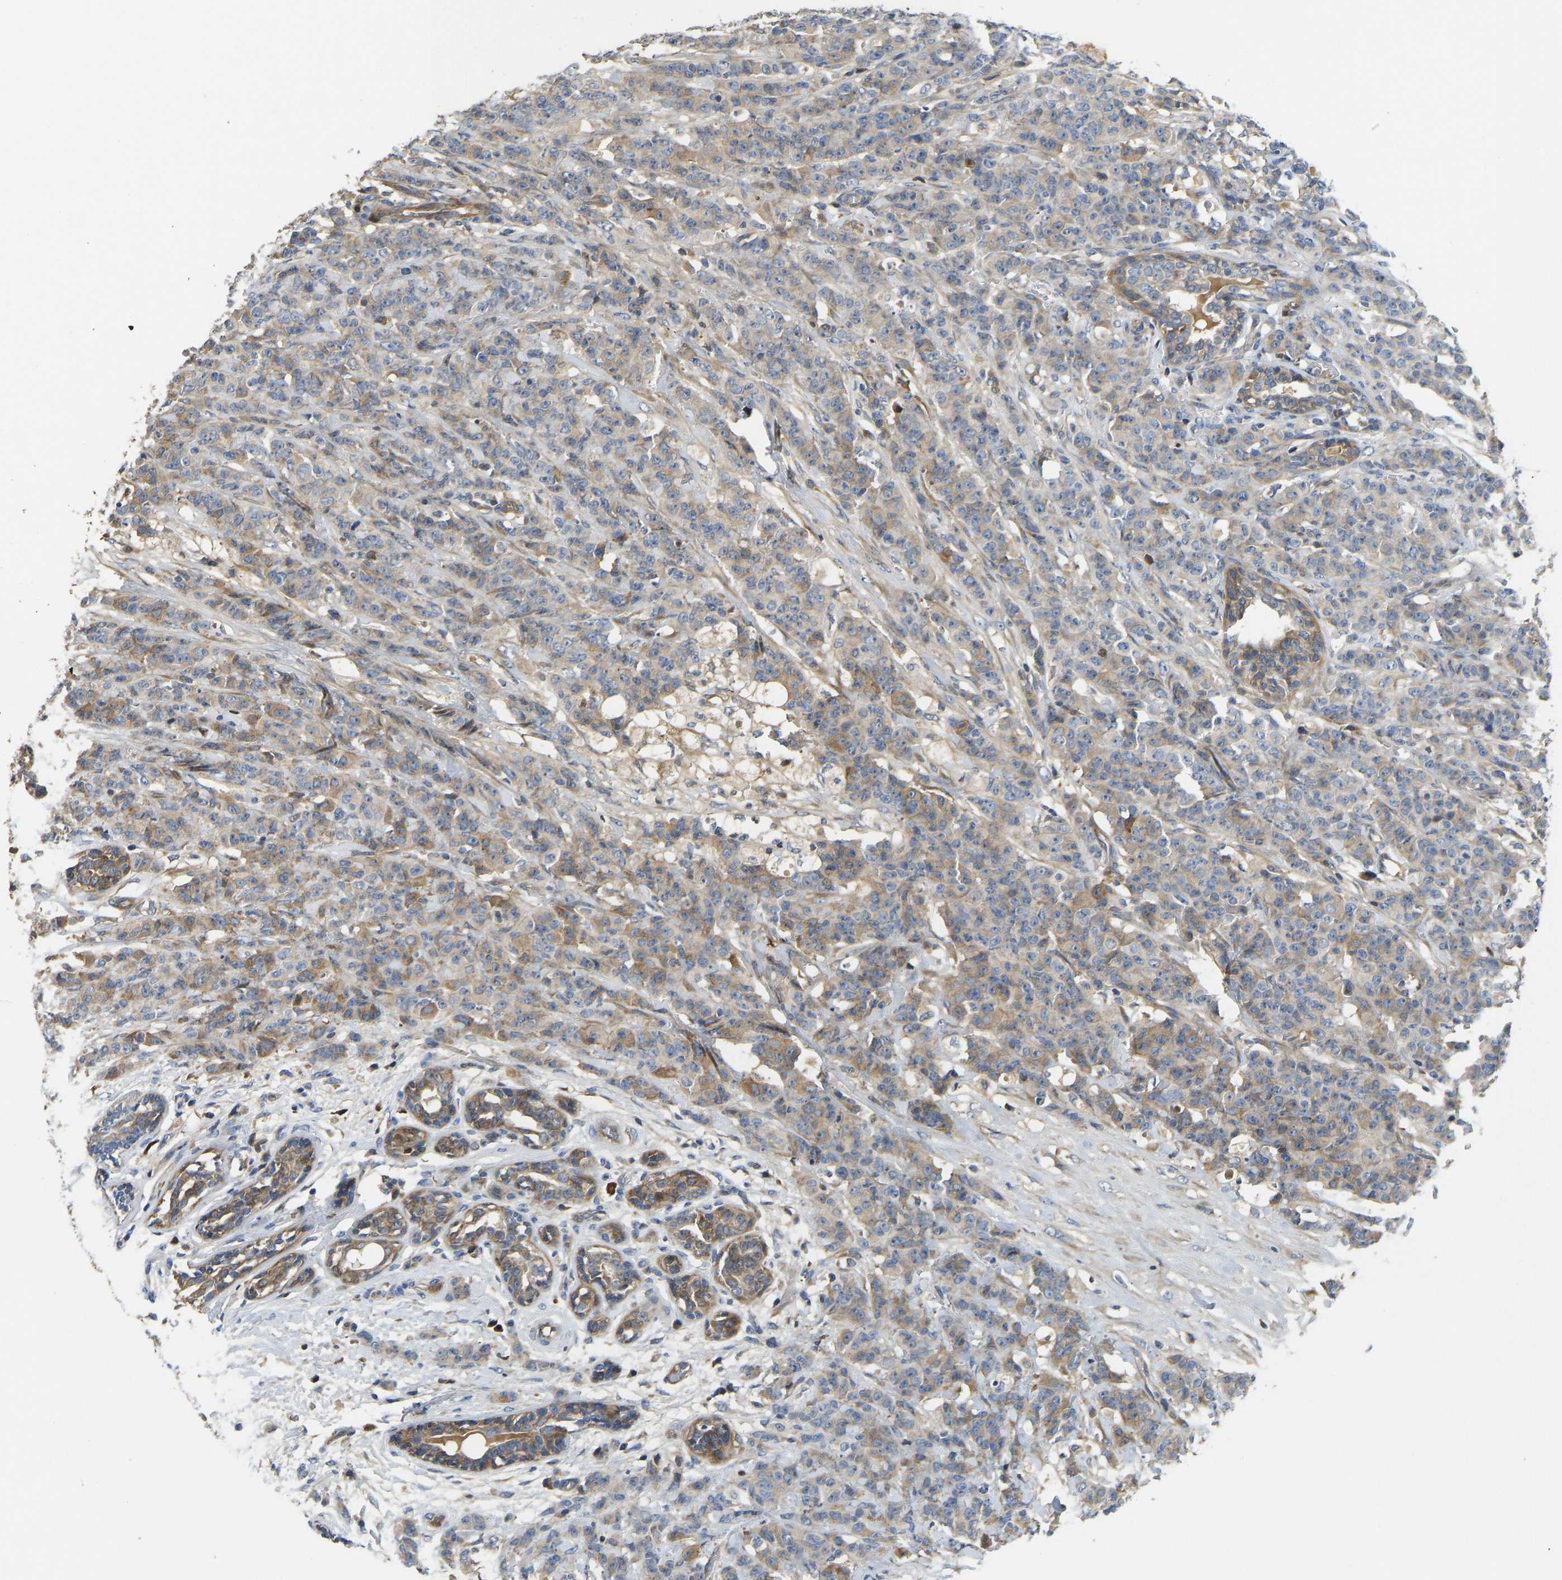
{"staining": {"intensity": "moderate", "quantity": "25%-75%", "location": "cytoplasmic/membranous"}, "tissue": "breast cancer", "cell_type": "Tumor cells", "image_type": "cancer", "snomed": [{"axis": "morphology", "description": "Normal tissue, NOS"}, {"axis": "morphology", "description": "Duct carcinoma"}, {"axis": "topography", "description": "Breast"}], "caption": "The histopathology image displays immunohistochemical staining of breast invasive ductal carcinoma. There is moderate cytoplasmic/membranous staining is seen in about 25%-75% of tumor cells.", "gene": "VCPKMT", "patient": {"sex": "female", "age": 40}}